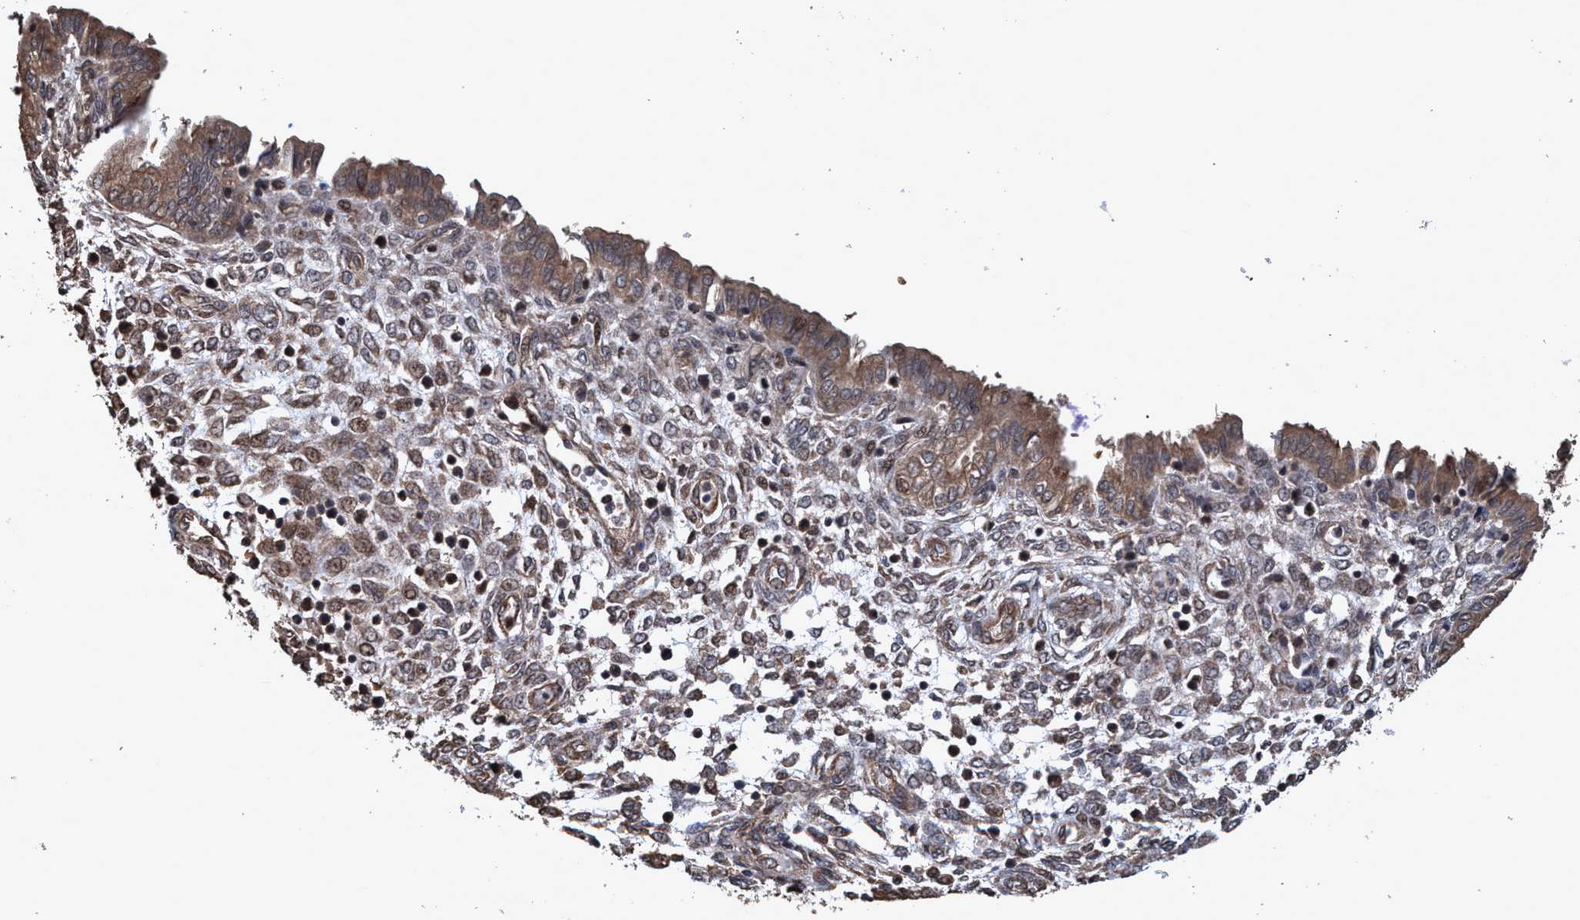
{"staining": {"intensity": "weak", "quantity": ">75%", "location": "cytoplasmic/membranous,nuclear"}, "tissue": "endometrium", "cell_type": "Cells in endometrial stroma", "image_type": "normal", "snomed": [{"axis": "morphology", "description": "Normal tissue, NOS"}, {"axis": "topography", "description": "Endometrium"}], "caption": "Human endometrium stained with a protein marker demonstrates weak staining in cells in endometrial stroma.", "gene": "TRPC7", "patient": {"sex": "female", "age": 33}}